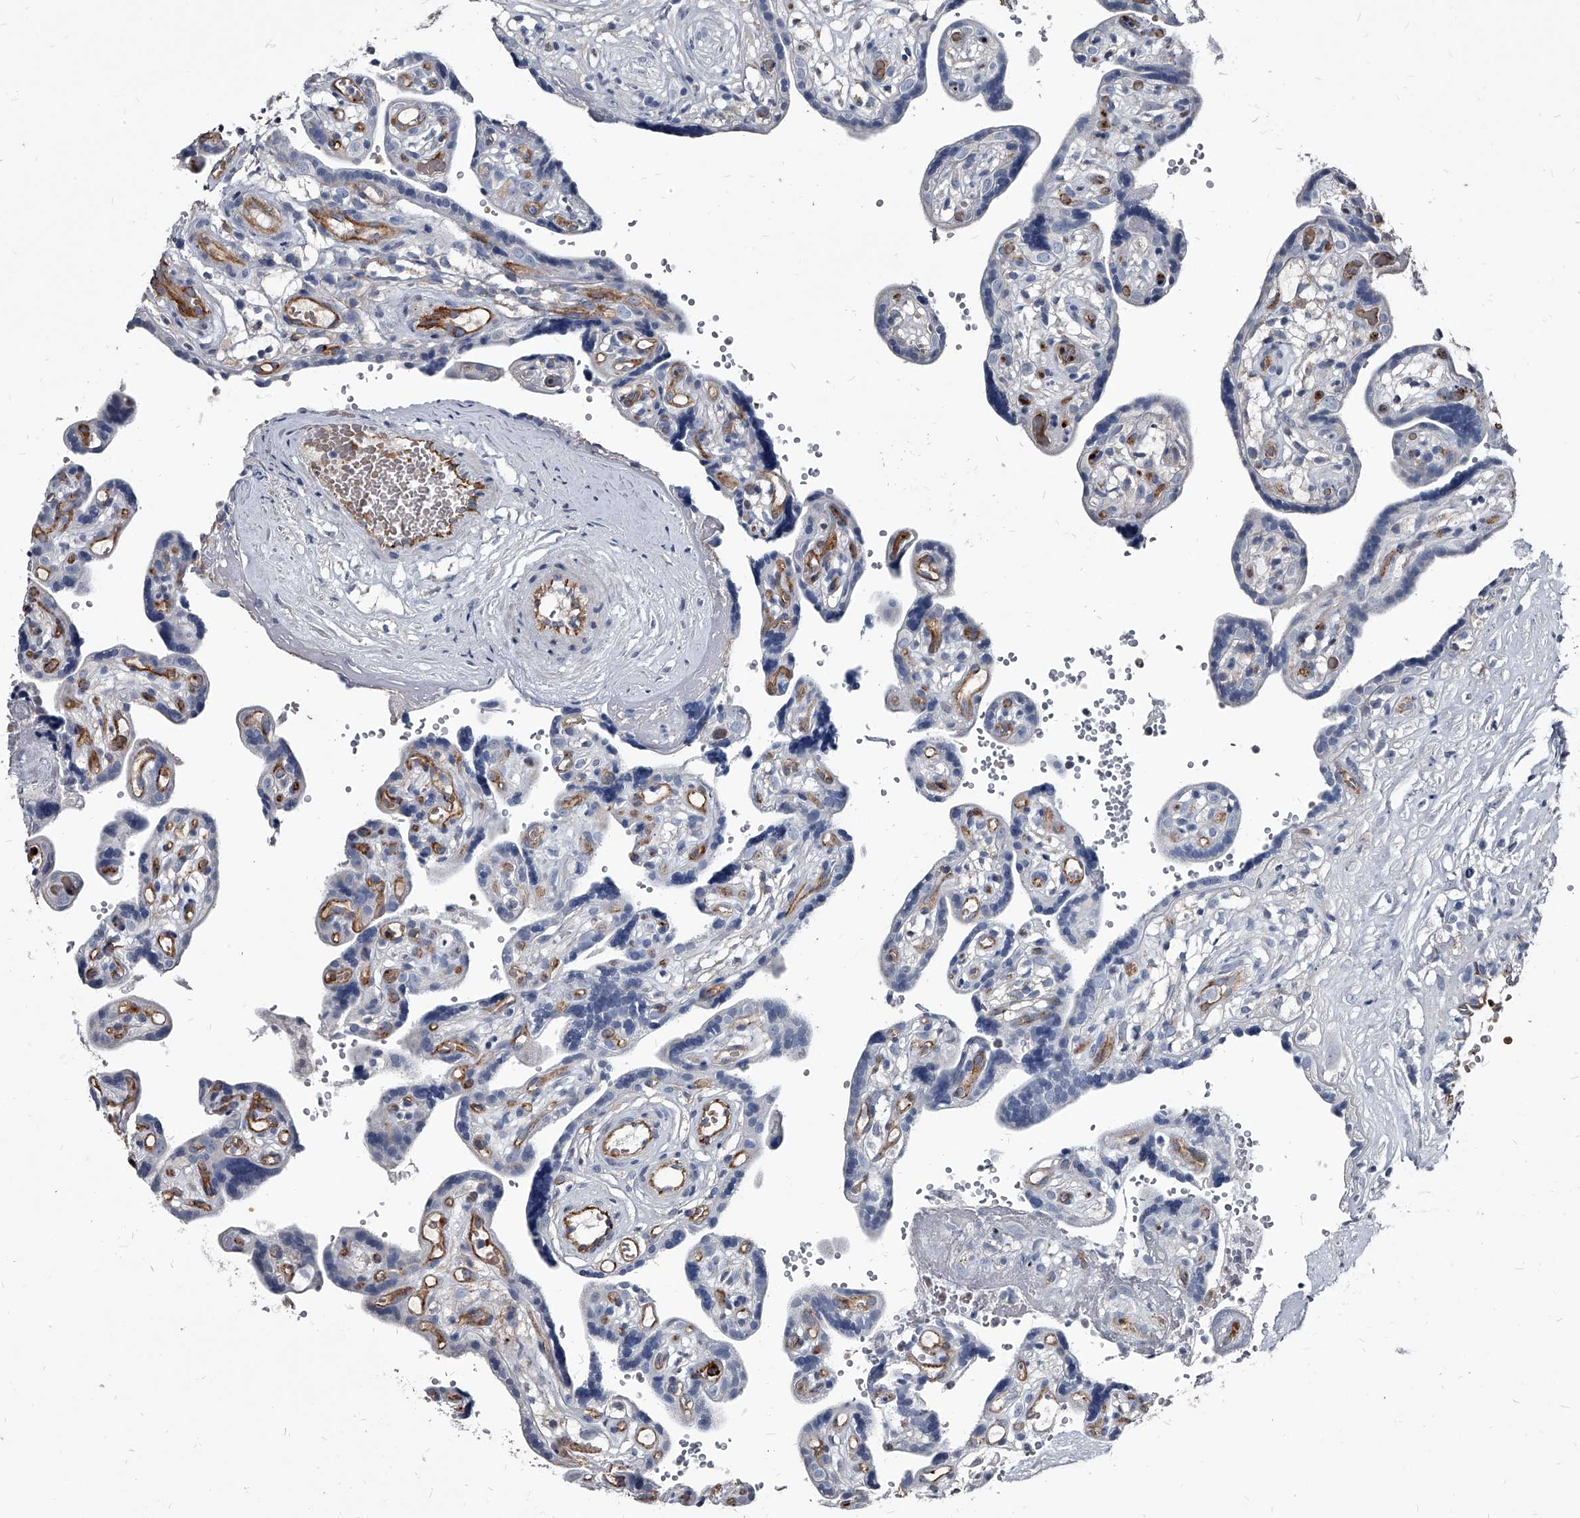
{"staining": {"intensity": "weak", "quantity": "25%-75%", "location": "cytoplasmic/membranous"}, "tissue": "placenta", "cell_type": "Decidual cells", "image_type": "normal", "snomed": [{"axis": "morphology", "description": "Normal tissue, NOS"}, {"axis": "topography", "description": "Placenta"}], "caption": "Immunohistochemistry (IHC) of normal placenta demonstrates low levels of weak cytoplasmic/membranous positivity in about 25%-75% of decidual cells.", "gene": "PGLYRP3", "patient": {"sex": "female", "age": 30}}